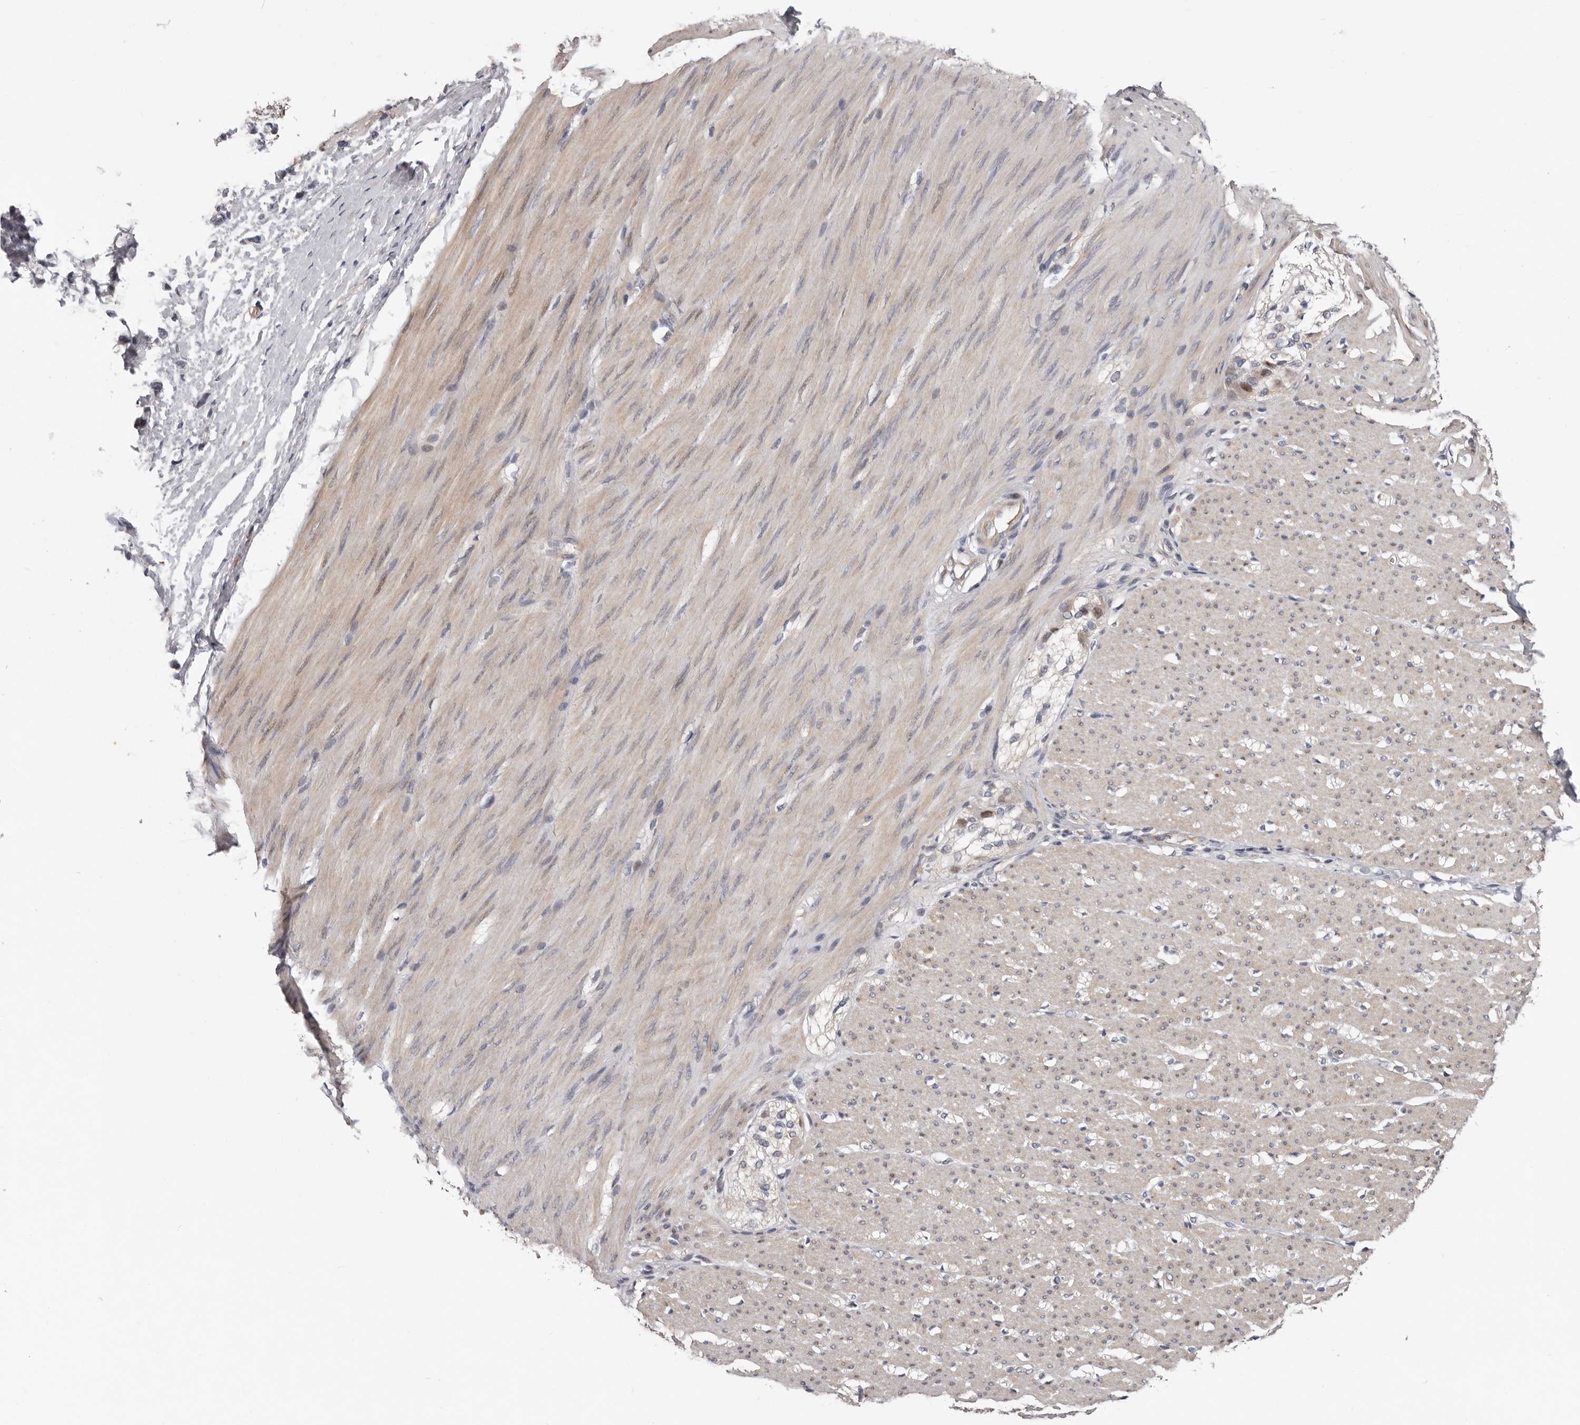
{"staining": {"intensity": "weak", "quantity": ">75%", "location": "cytoplasmic/membranous"}, "tissue": "smooth muscle", "cell_type": "Smooth muscle cells", "image_type": "normal", "snomed": [{"axis": "morphology", "description": "Normal tissue, NOS"}, {"axis": "morphology", "description": "Adenocarcinoma, NOS"}, {"axis": "topography", "description": "Colon"}, {"axis": "topography", "description": "Peripheral nerve tissue"}], "caption": "Unremarkable smooth muscle was stained to show a protein in brown. There is low levels of weak cytoplasmic/membranous positivity in approximately >75% of smooth muscle cells. (Brightfield microscopy of DAB IHC at high magnification).", "gene": "RNF217", "patient": {"sex": "male", "age": 14}}